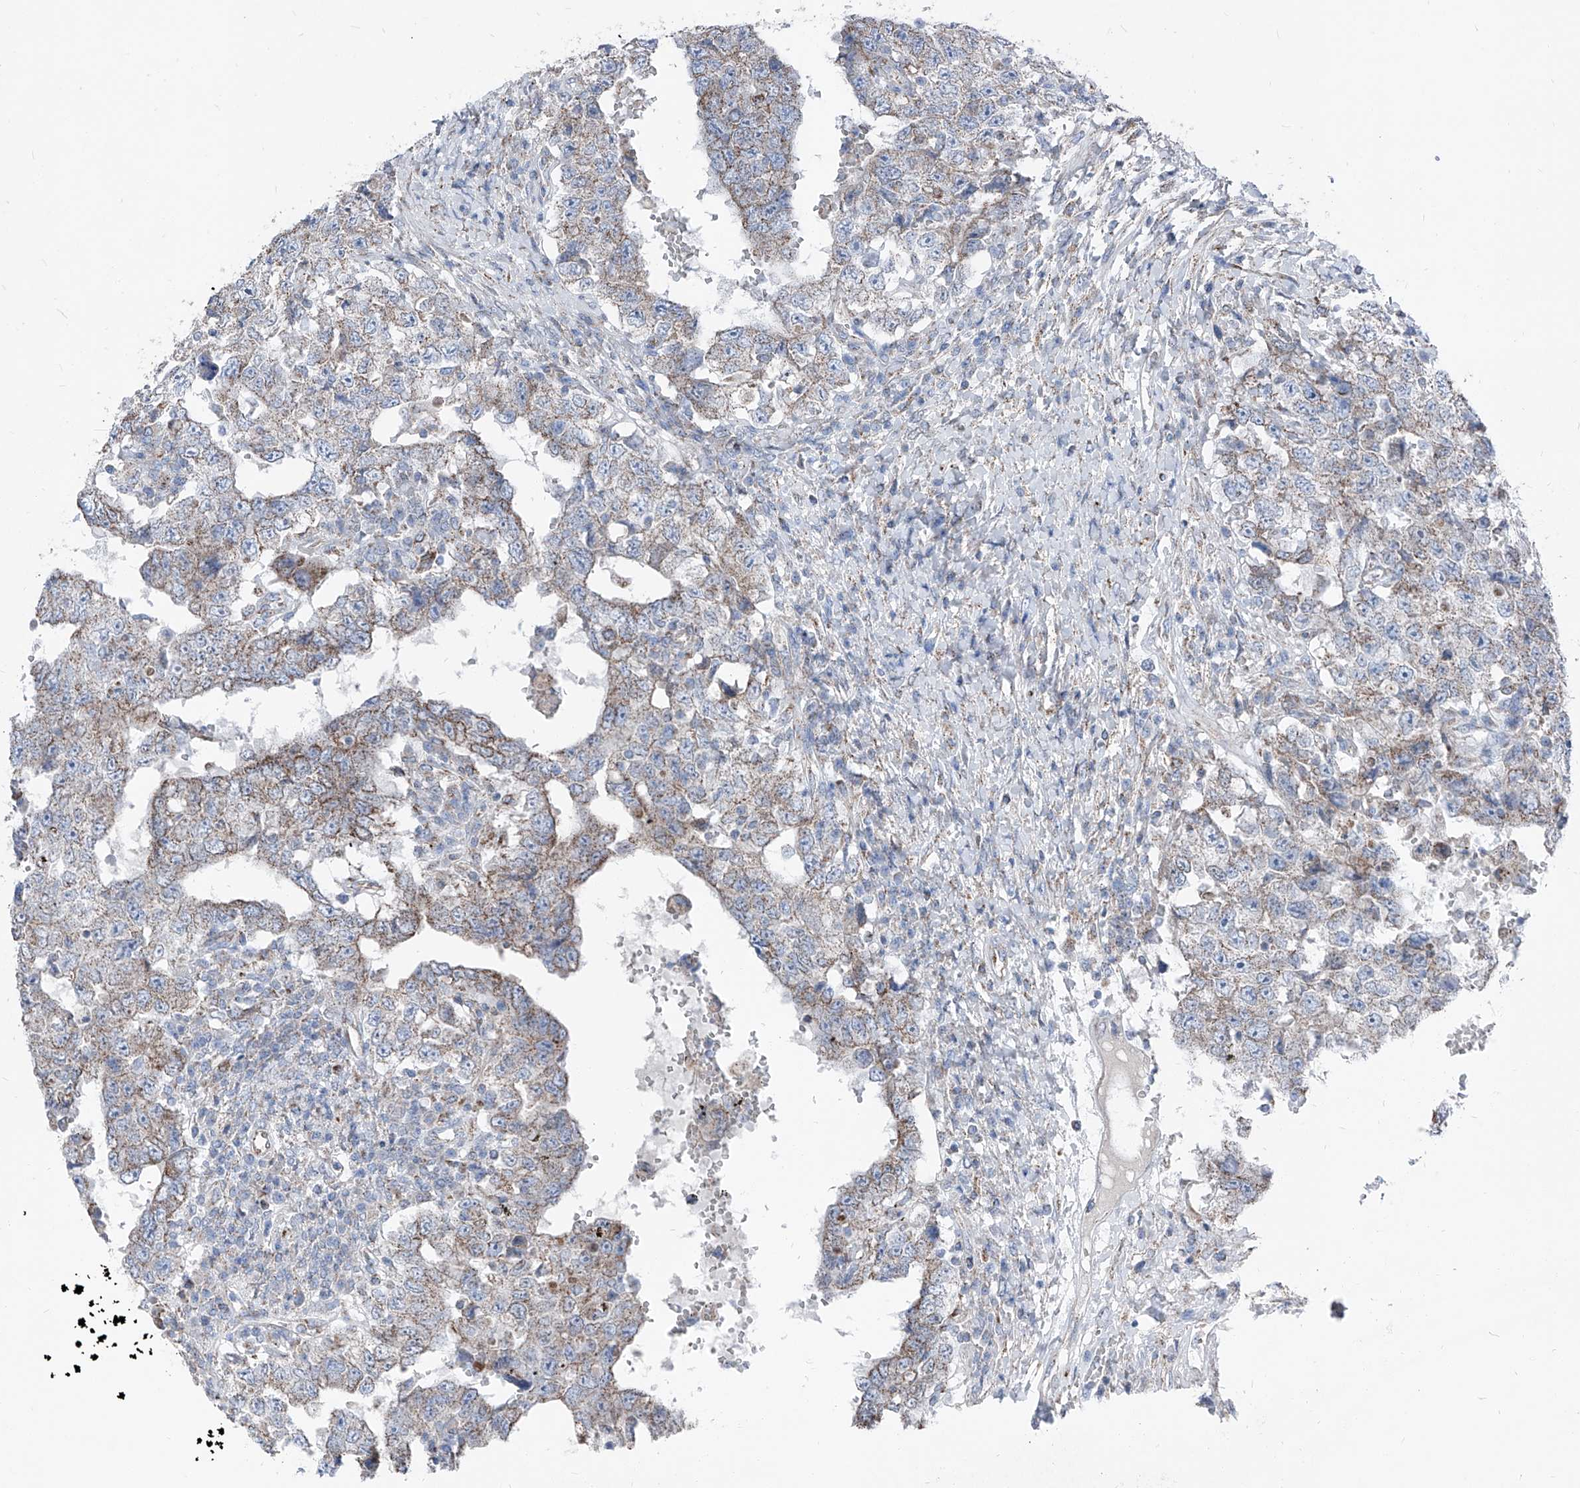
{"staining": {"intensity": "weak", "quantity": "25%-75%", "location": "cytoplasmic/membranous"}, "tissue": "testis cancer", "cell_type": "Tumor cells", "image_type": "cancer", "snomed": [{"axis": "morphology", "description": "Carcinoma, Embryonal, NOS"}, {"axis": "topography", "description": "Testis"}], "caption": "DAB (3,3'-diaminobenzidine) immunohistochemical staining of human testis embryonal carcinoma reveals weak cytoplasmic/membranous protein expression in approximately 25%-75% of tumor cells. (DAB (3,3'-diaminobenzidine) IHC, brown staining for protein, blue staining for nuclei).", "gene": "AGPS", "patient": {"sex": "male", "age": 26}}